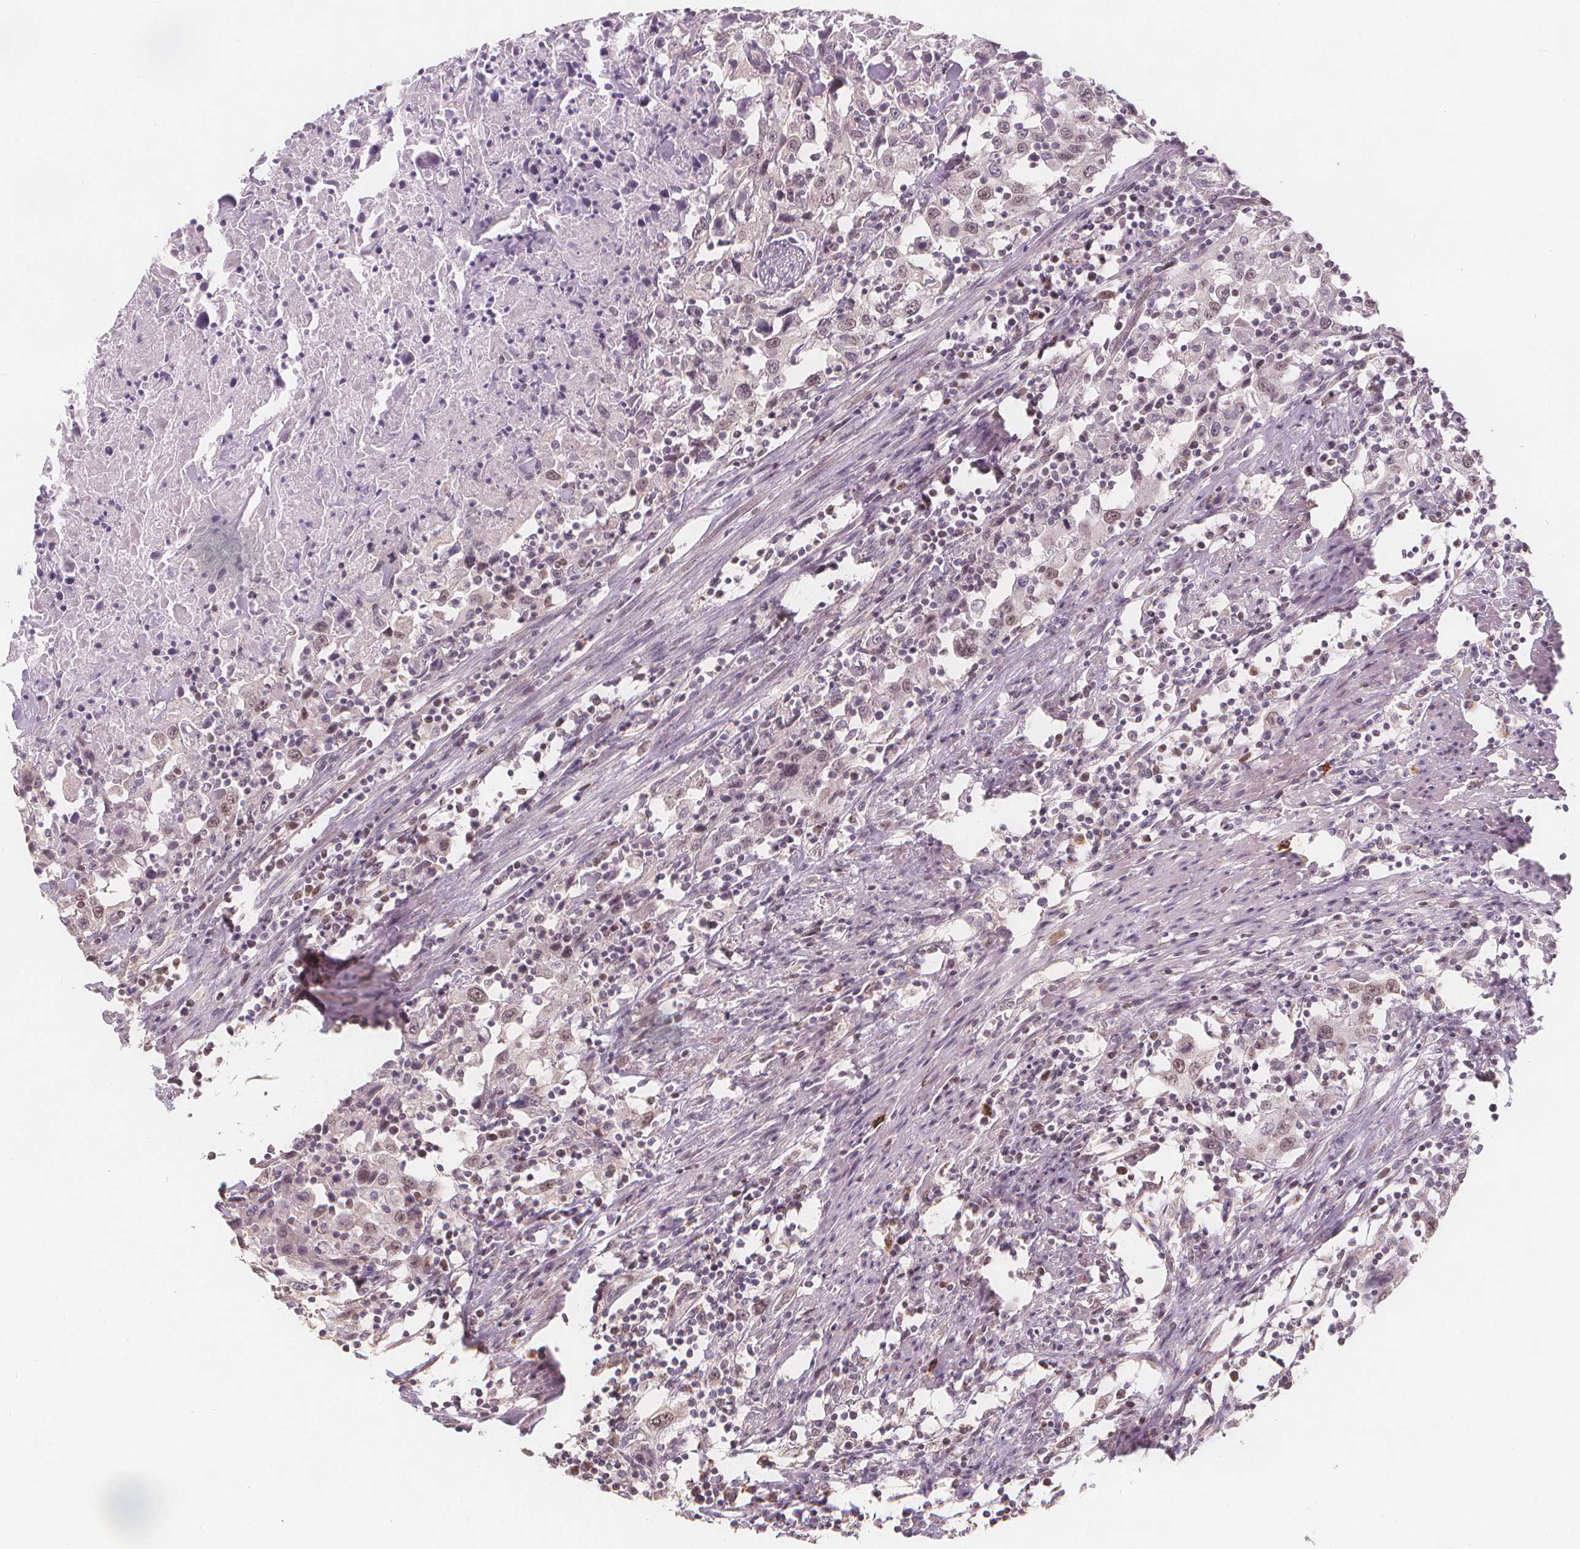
{"staining": {"intensity": "negative", "quantity": "none", "location": "none"}, "tissue": "urothelial cancer", "cell_type": "Tumor cells", "image_type": "cancer", "snomed": [{"axis": "morphology", "description": "Urothelial carcinoma, High grade"}, {"axis": "topography", "description": "Urinary bladder"}], "caption": "This is an IHC micrograph of human urothelial carcinoma (high-grade). There is no positivity in tumor cells.", "gene": "TIPIN", "patient": {"sex": "male", "age": 61}}